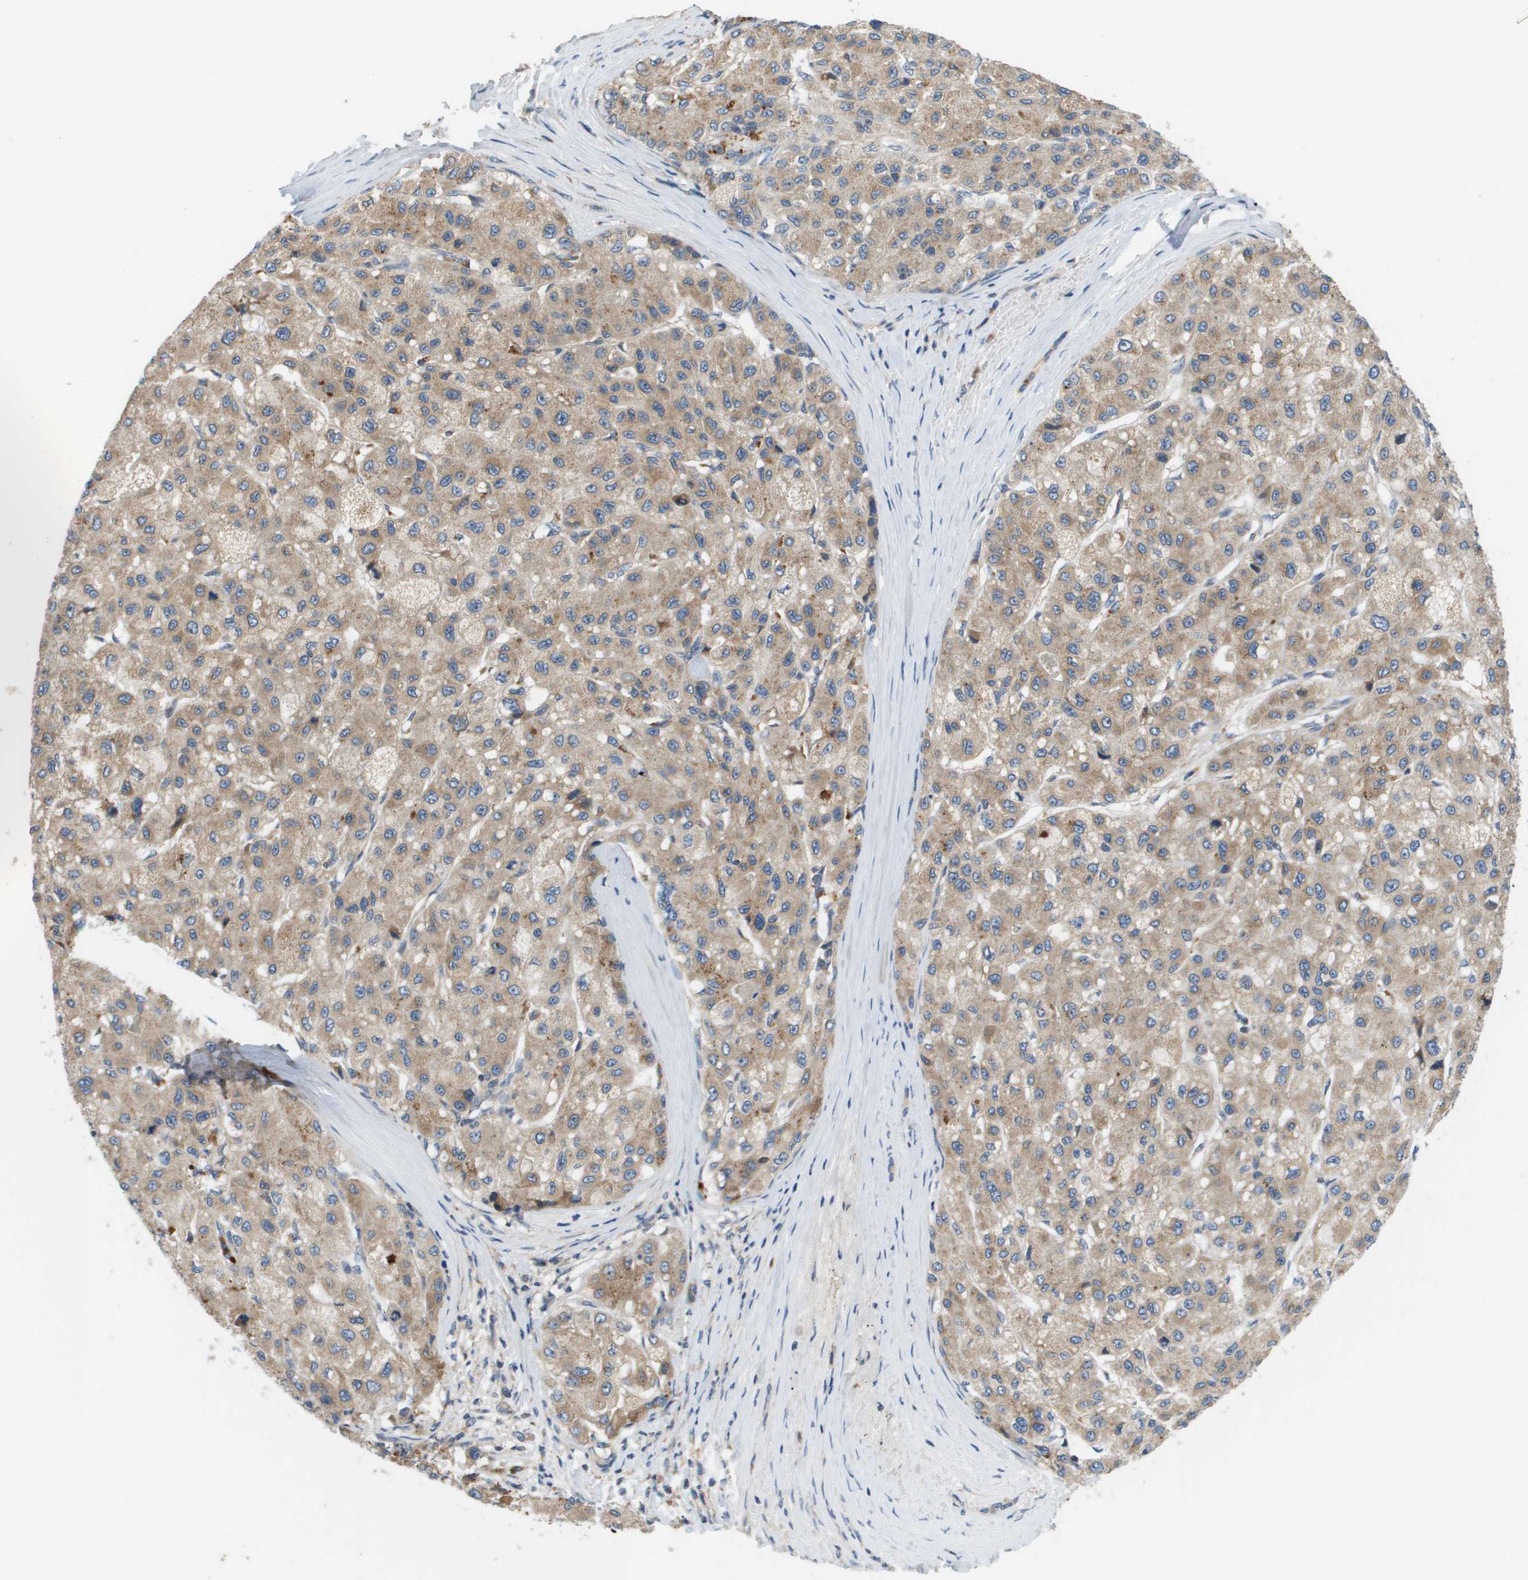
{"staining": {"intensity": "moderate", "quantity": ">75%", "location": "cytoplasmic/membranous"}, "tissue": "liver cancer", "cell_type": "Tumor cells", "image_type": "cancer", "snomed": [{"axis": "morphology", "description": "Carcinoma, Hepatocellular, NOS"}, {"axis": "topography", "description": "Liver"}], "caption": "The immunohistochemical stain shows moderate cytoplasmic/membranous staining in tumor cells of liver cancer (hepatocellular carcinoma) tissue.", "gene": "SLC25A20", "patient": {"sex": "male", "age": 80}}